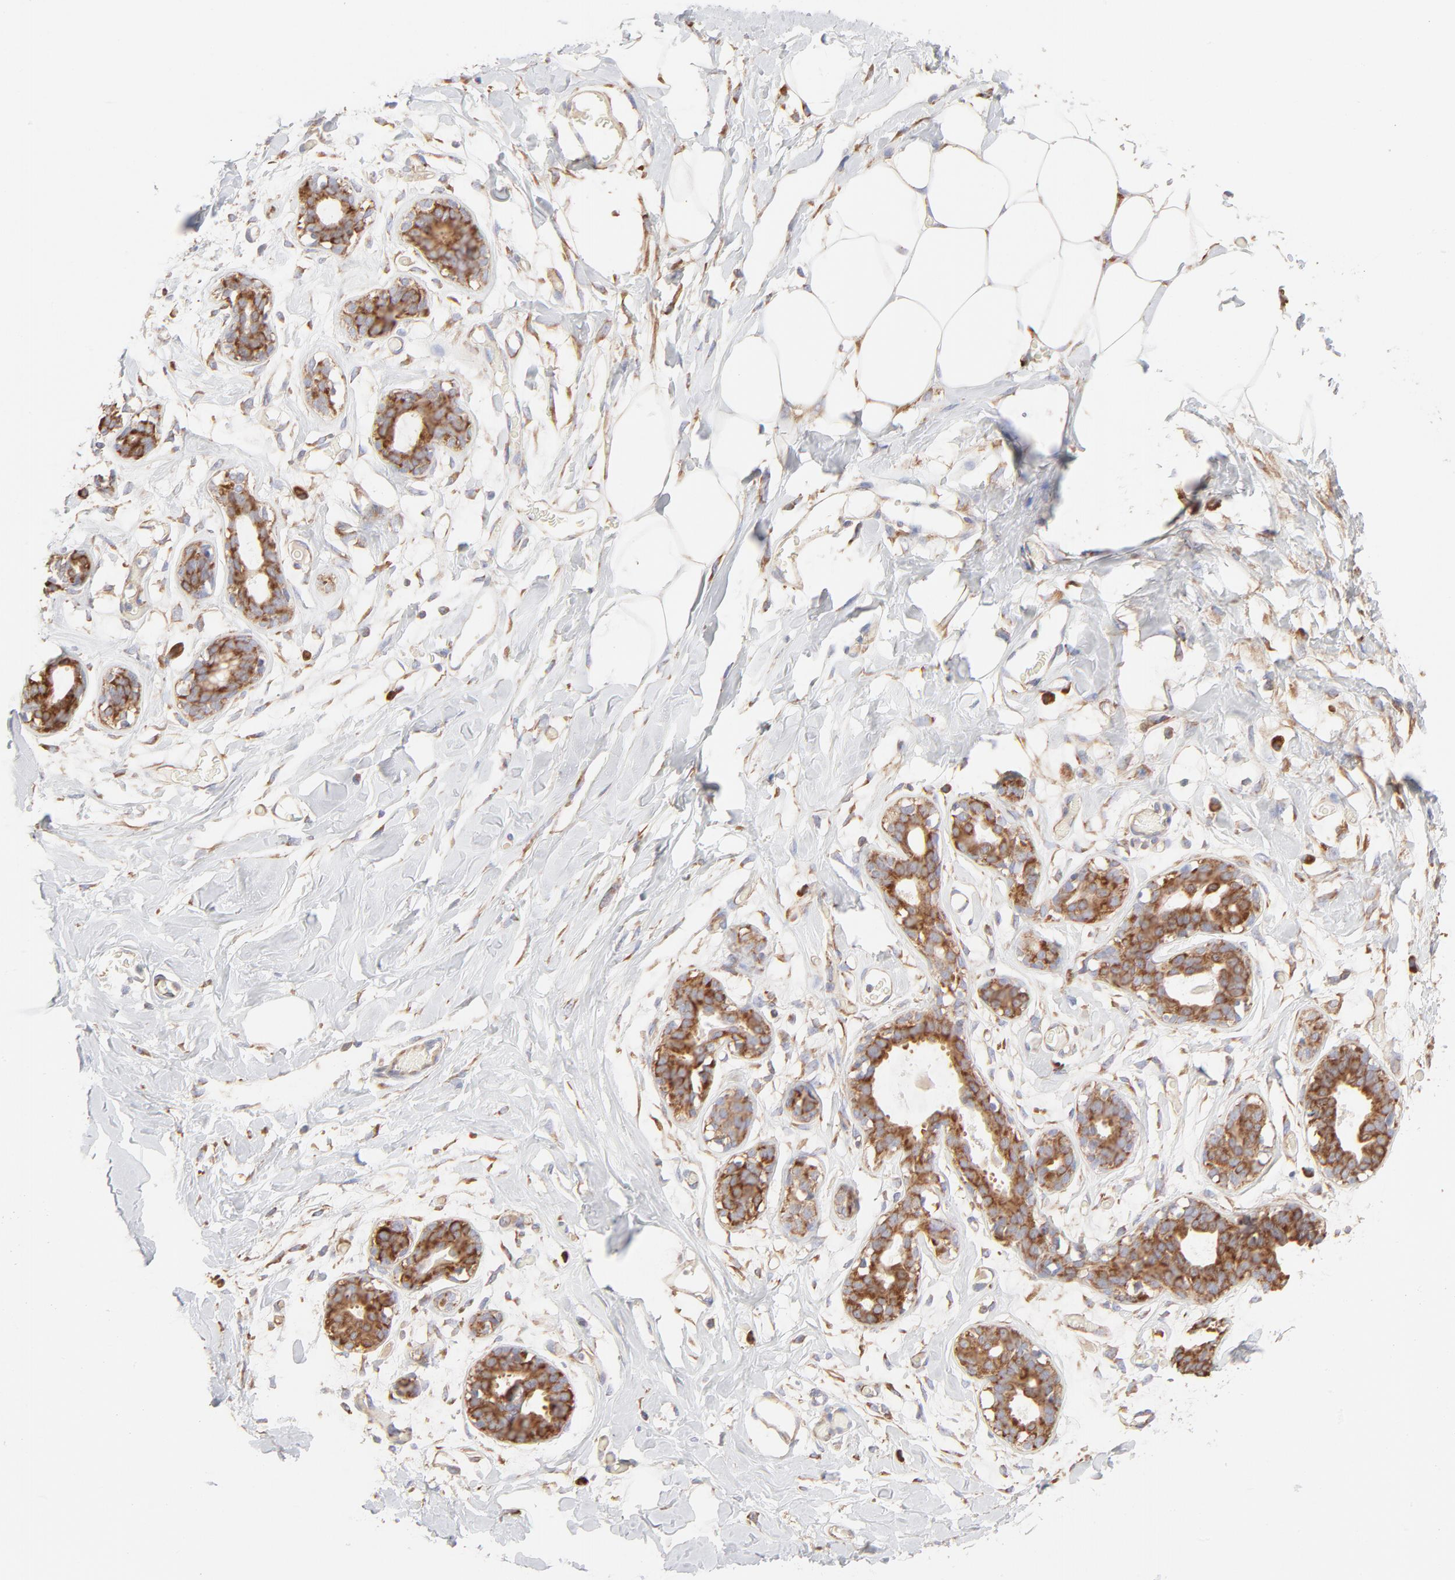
{"staining": {"intensity": "moderate", "quantity": "25%-75%", "location": "cytoplasmic/membranous"}, "tissue": "breast", "cell_type": "Adipocytes", "image_type": "normal", "snomed": [{"axis": "morphology", "description": "Normal tissue, NOS"}, {"axis": "topography", "description": "Breast"}, {"axis": "topography", "description": "Adipose tissue"}], "caption": "Brown immunohistochemical staining in normal breast exhibits moderate cytoplasmic/membranous positivity in approximately 25%-75% of adipocytes.", "gene": "RPS21", "patient": {"sex": "female", "age": 25}}